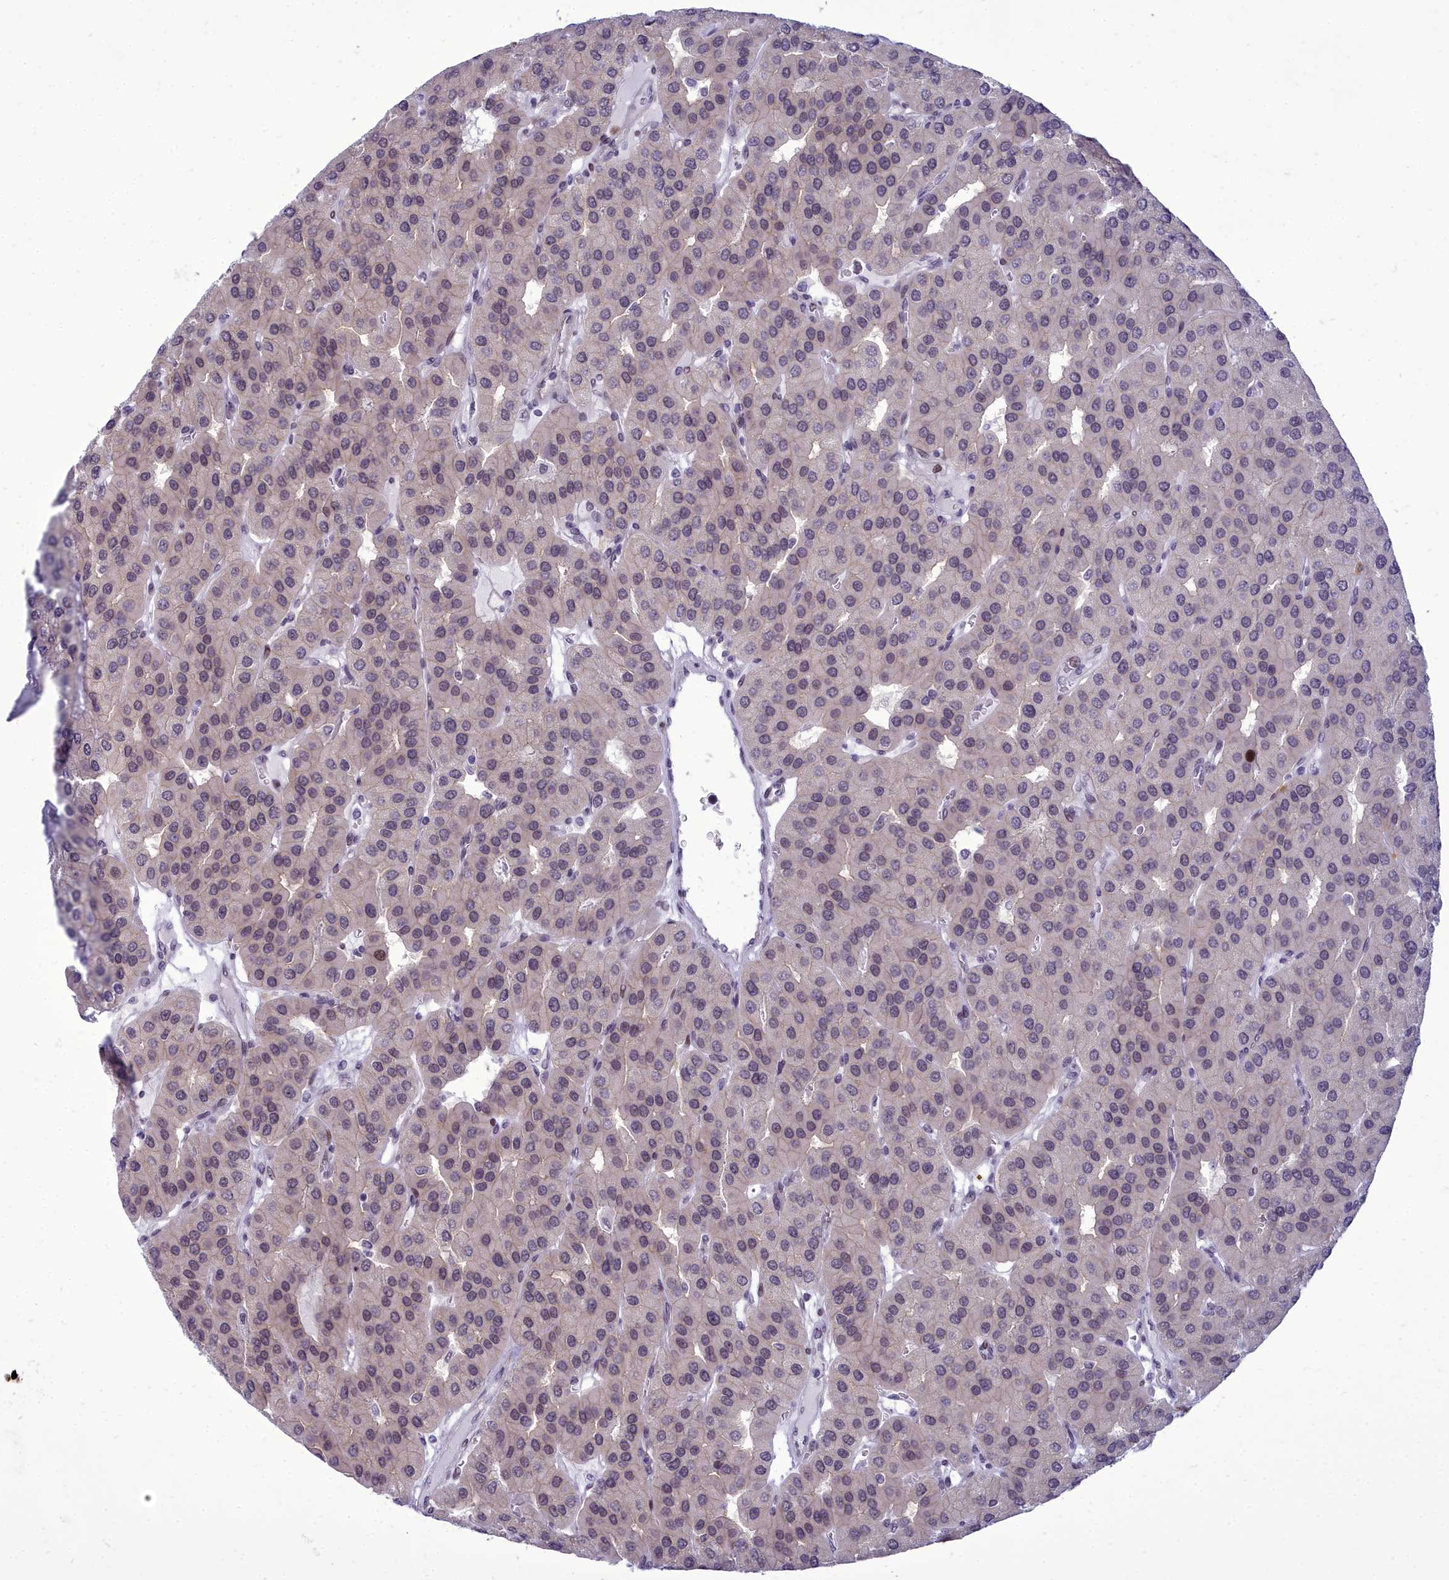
{"staining": {"intensity": "weak", "quantity": "25%-75%", "location": "nuclear"}, "tissue": "parathyroid gland", "cell_type": "Glandular cells", "image_type": "normal", "snomed": [{"axis": "morphology", "description": "Normal tissue, NOS"}, {"axis": "morphology", "description": "Adenoma, NOS"}, {"axis": "topography", "description": "Parathyroid gland"}], "caption": "Immunohistochemical staining of benign human parathyroid gland demonstrates weak nuclear protein staining in approximately 25%-75% of glandular cells. Using DAB (brown) and hematoxylin (blue) stains, captured at high magnification using brightfield microscopy.", "gene": "CEACAM19", "patient": {"sex": "female", "age": 86}}